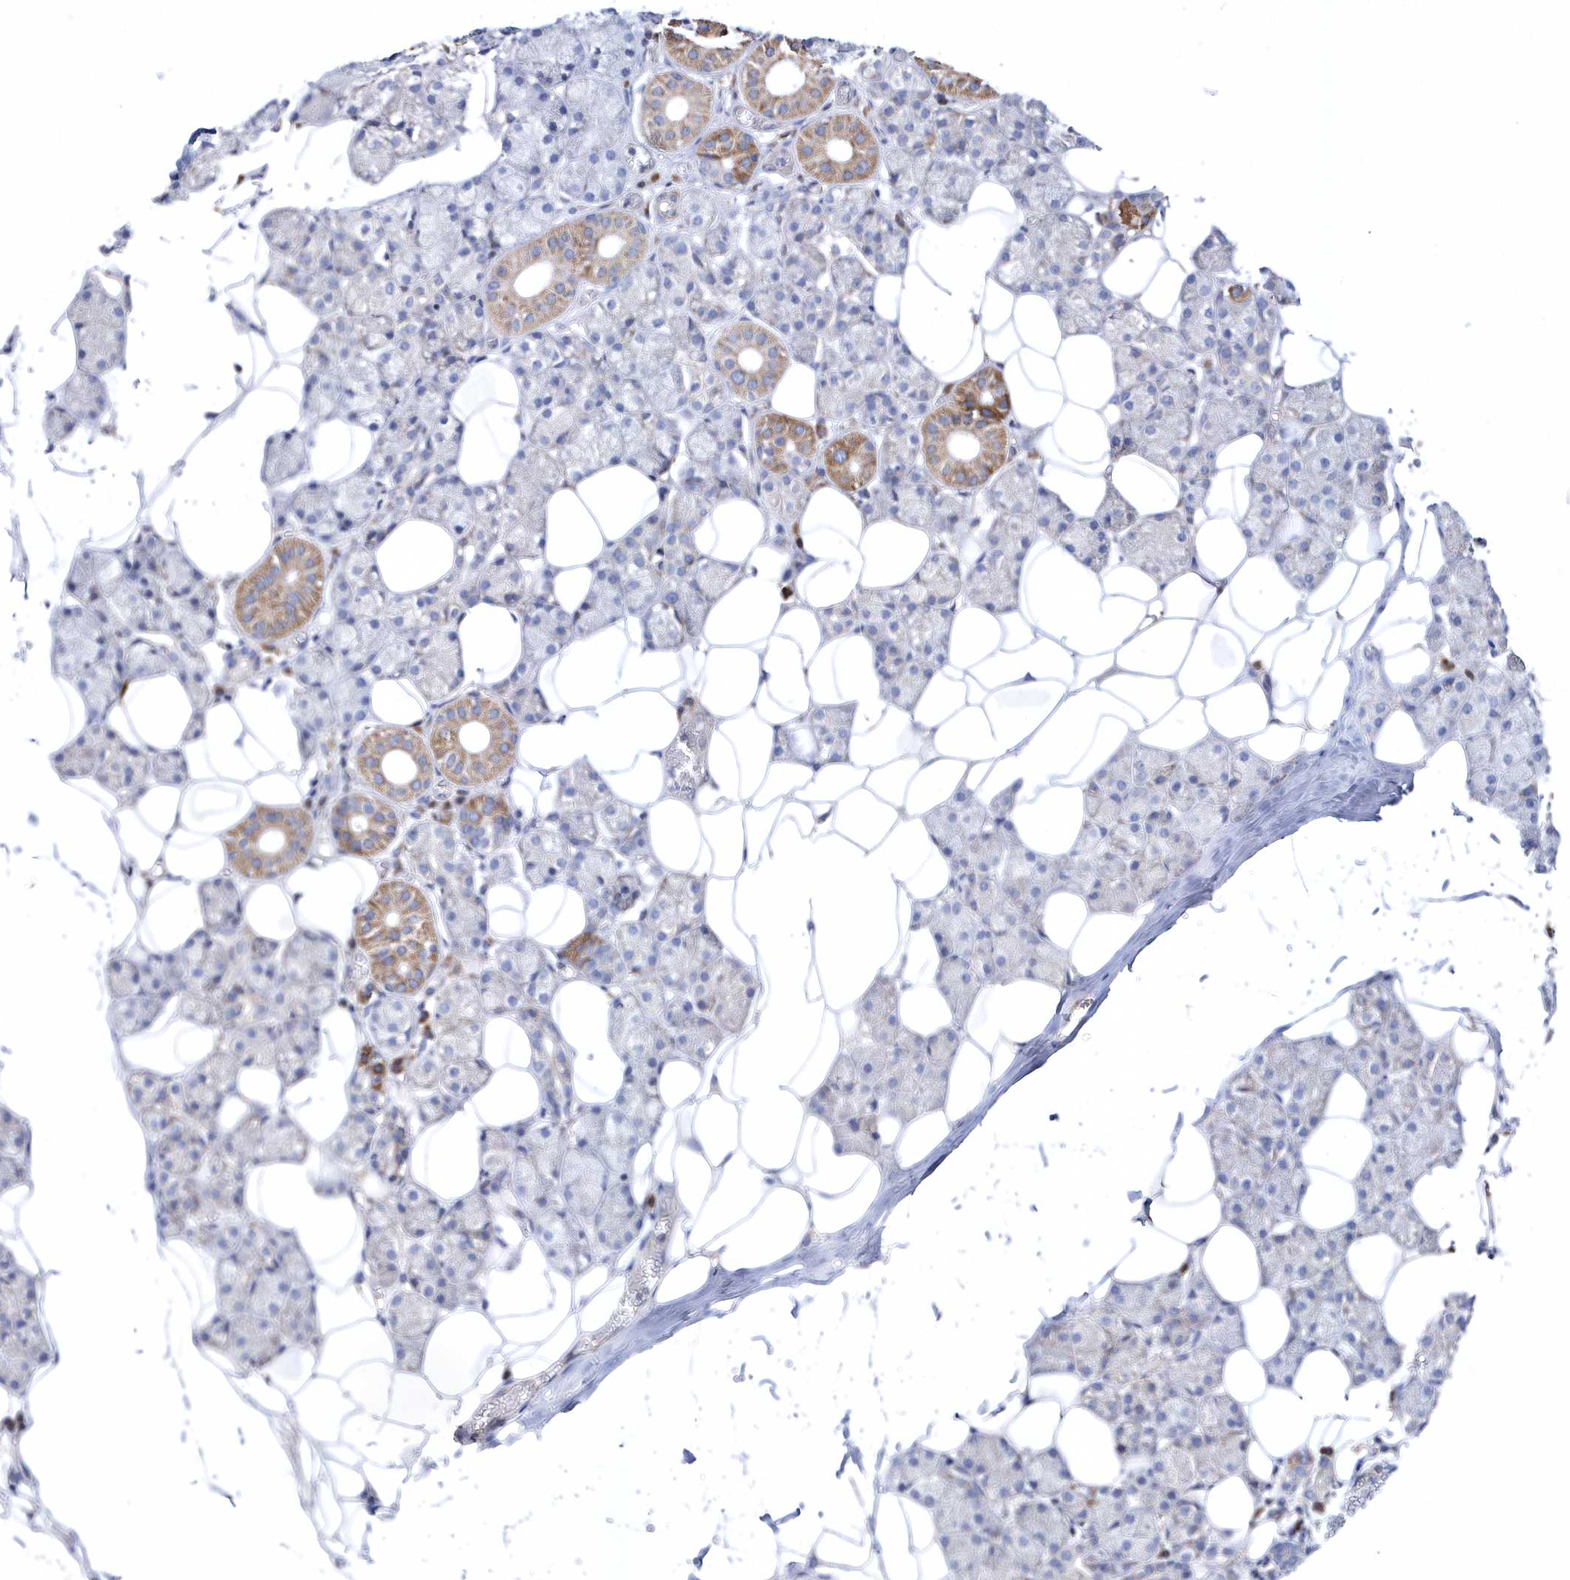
{"staining": {"intensity": "strong", "quantity": "<25%", "location": "cytoplasmic/membranous"}, "tissue": "salivary gland", "cell_type": "Glandular cells", "image_type": "normal", "snomed": [{"axis": "morphology", "description": "Normal tissue, NOS"}, {"axis": "topography", "description": "Salivary gland"}], "caption": "Glandular cells display medium levels of strong cytoplasmic/membranous expression in about <25% of cells in benign human salivary gland.", "gene": "JKAMP", "patient": {"sex": "female", "age": 33}}